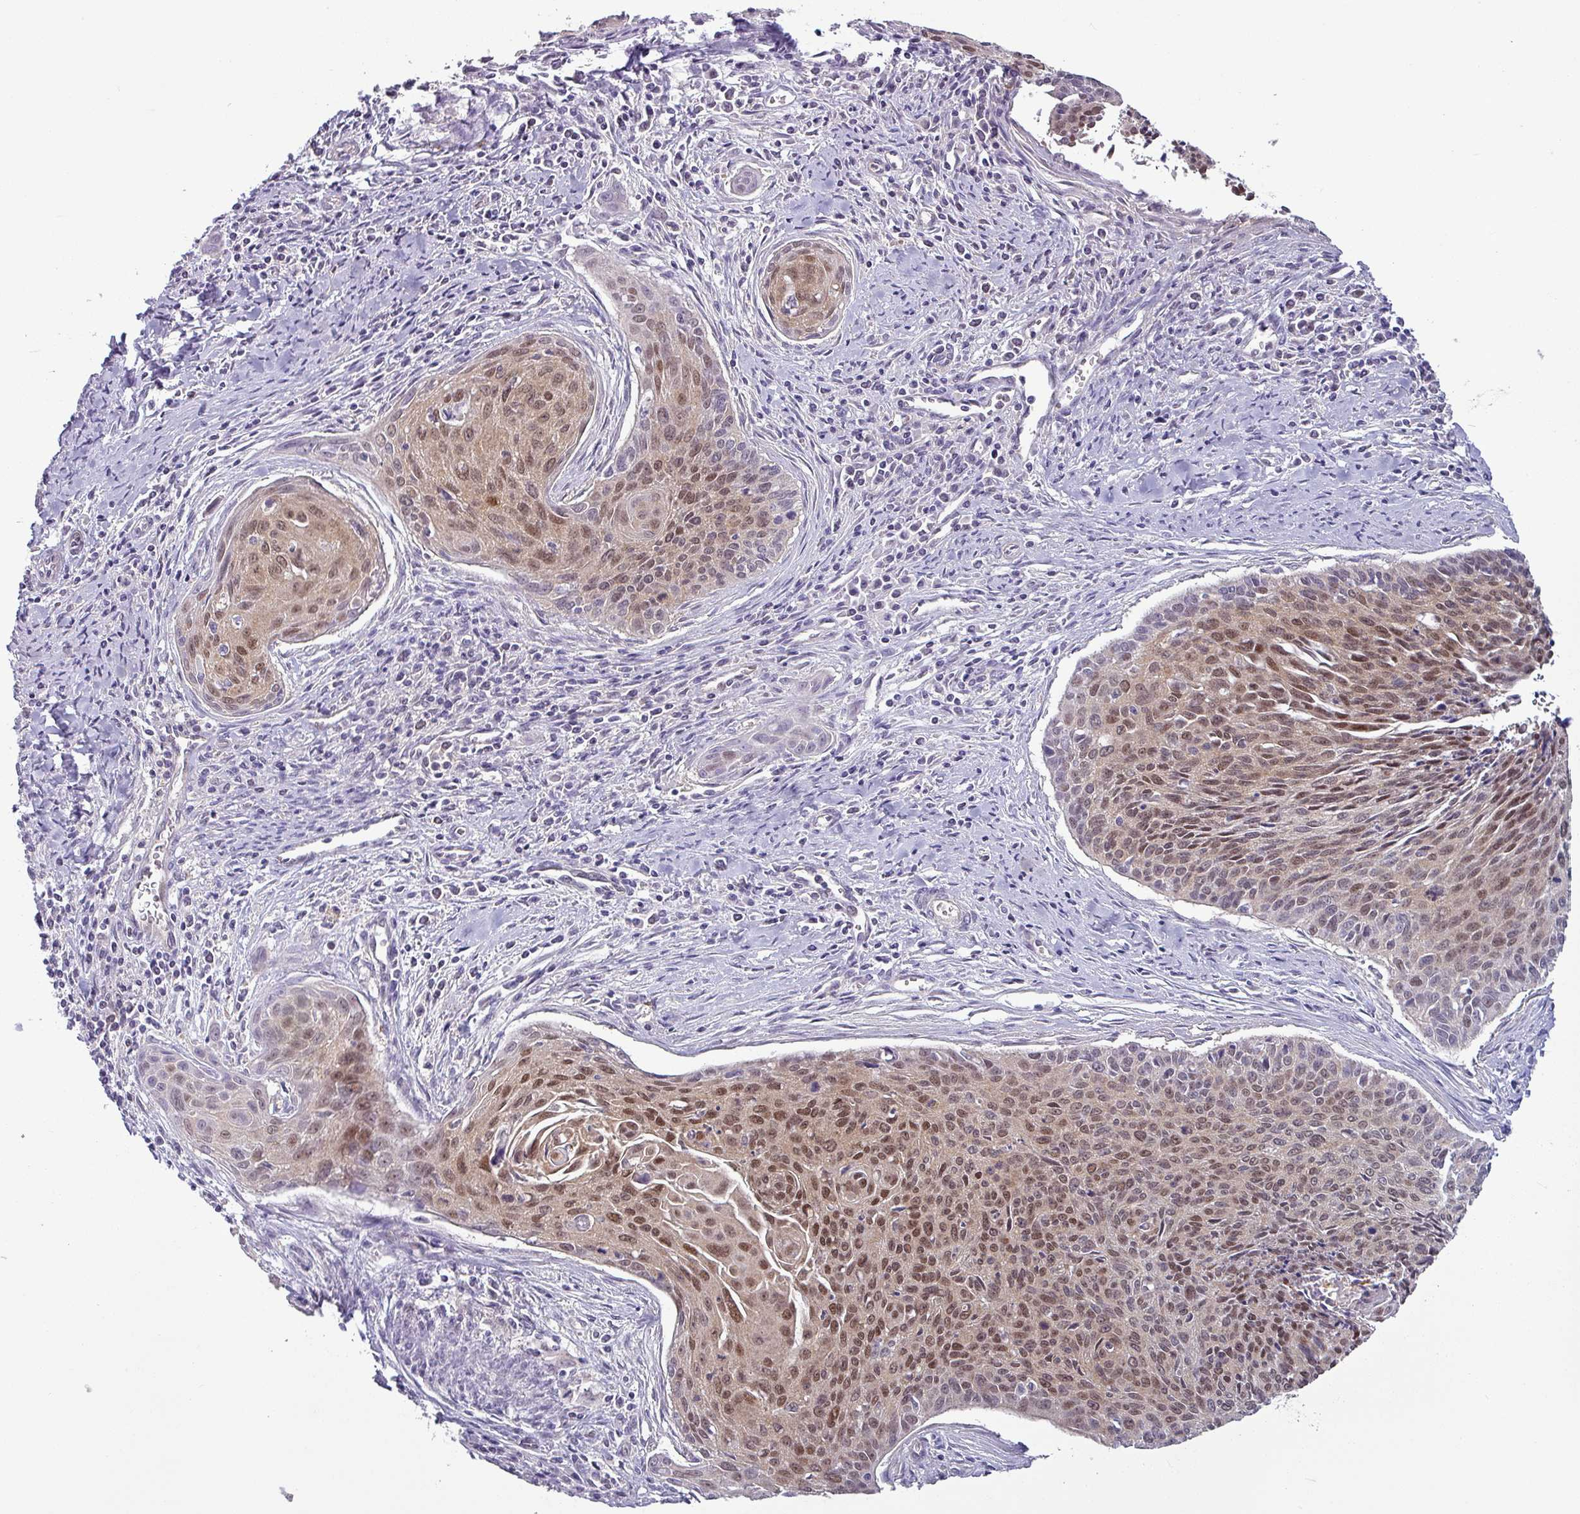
{"staining": {"intensity": "moderate", "quantity": ">75%", "location": "nuclear"}, "tissue": "cervical cancer", "cell_type": "Tumor cells", "image_type": "cancer", "snomed": [{"axis": "morphology", "description": "Squamous cell carcinoma, NOS"}, {"axis": "topography", "description": "Cervix"}], "caption": "Cervical cancer (squamous cell carcinoma) stained with a protein marker reveals moderate staining in tumor cells.", "gene": "TTLL12", "patient": {"sex": "female", "age": 55}}